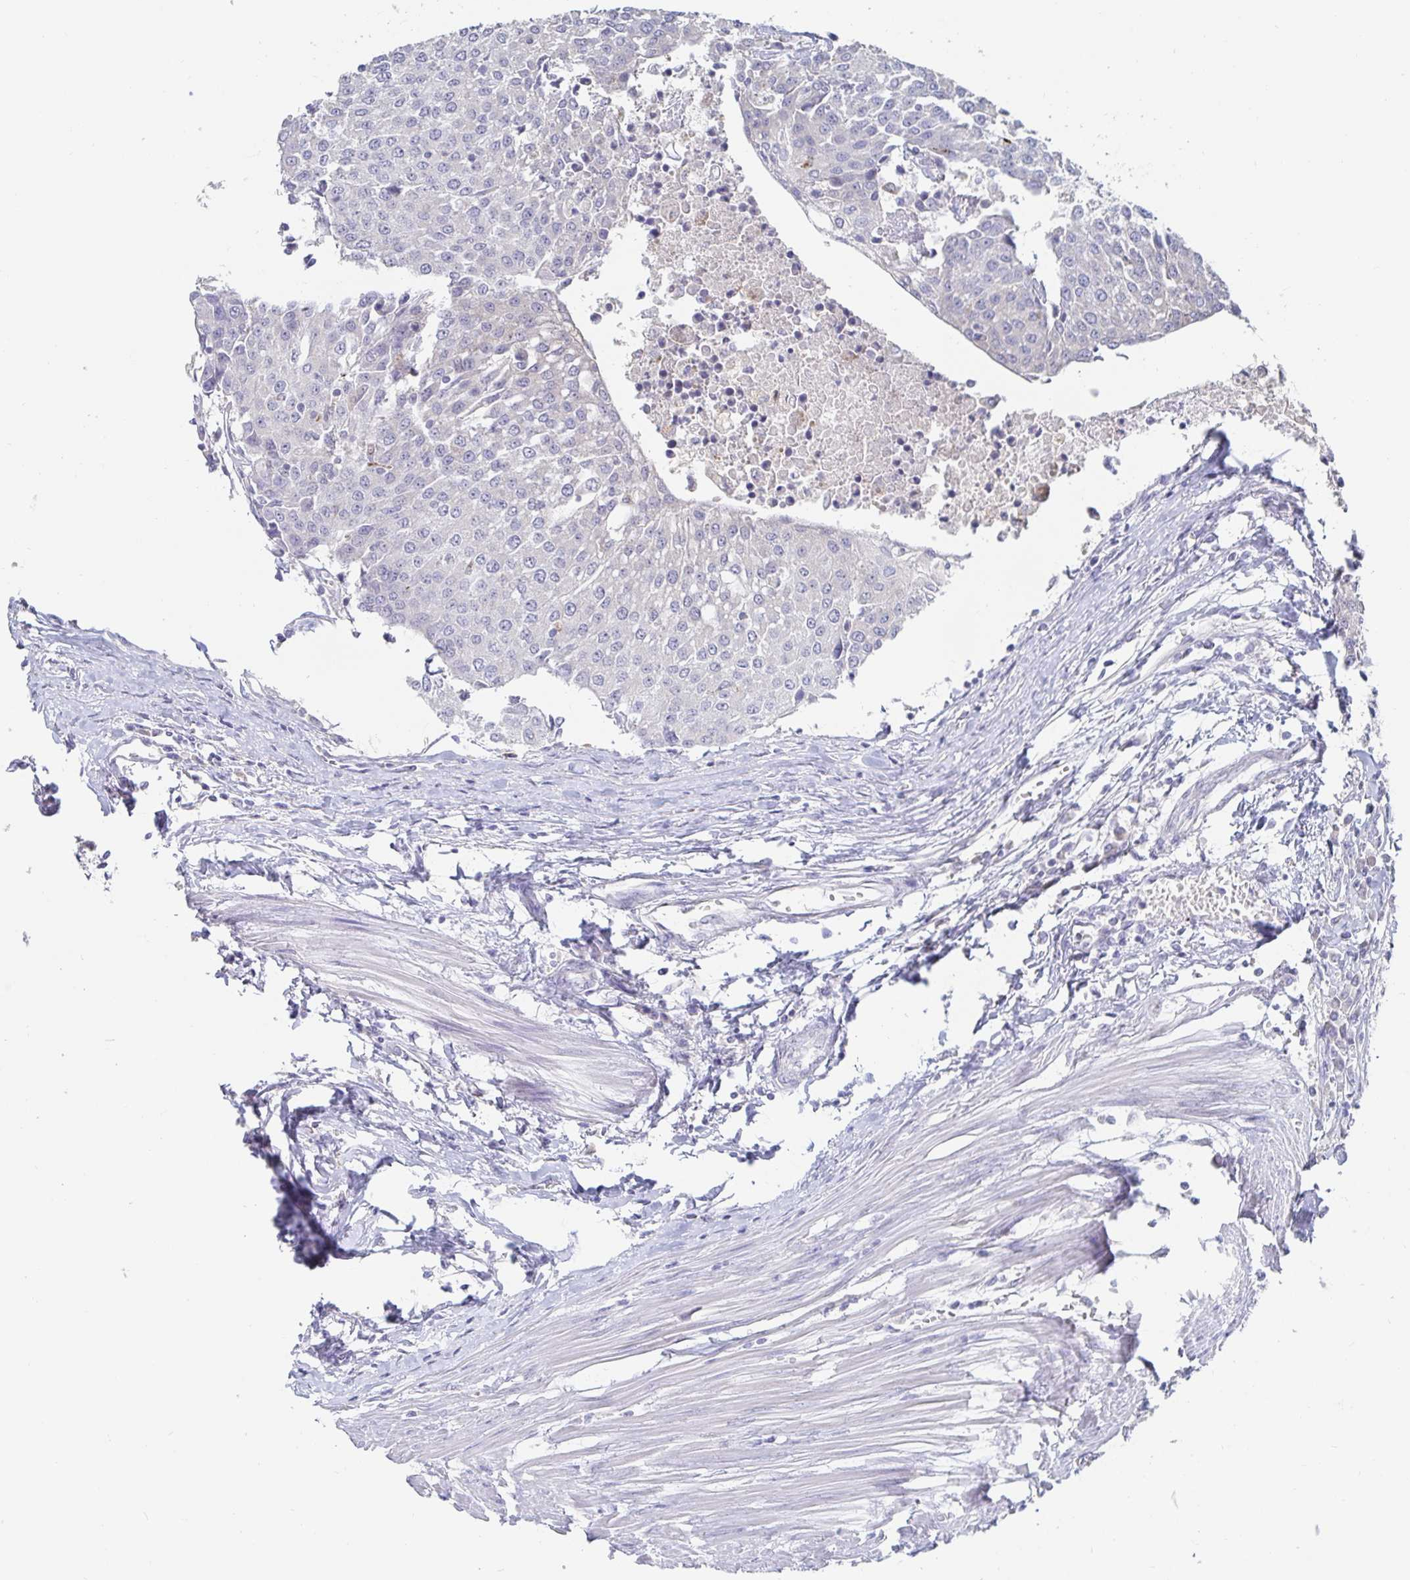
{"staining": {"intensity": "negative", "quantity": "none", "location": "none"}, "tissue": "urothelial cancer", "cell_type": "Tumor cells", "image_type": "cancer", "snomed": [{"axis": "morphology", "description": "Urothelial carcinoma, High grade"}, {"axis": "topography", "description": "Urinary bladder"}], "caption": "This is an immunohistochemistry (IHC) image of human high-grade urothelial carcinoma. There is no positivity in tumor cells.", "gene": "SPPL3", "patient": {"sex": "female", "age": 85}}